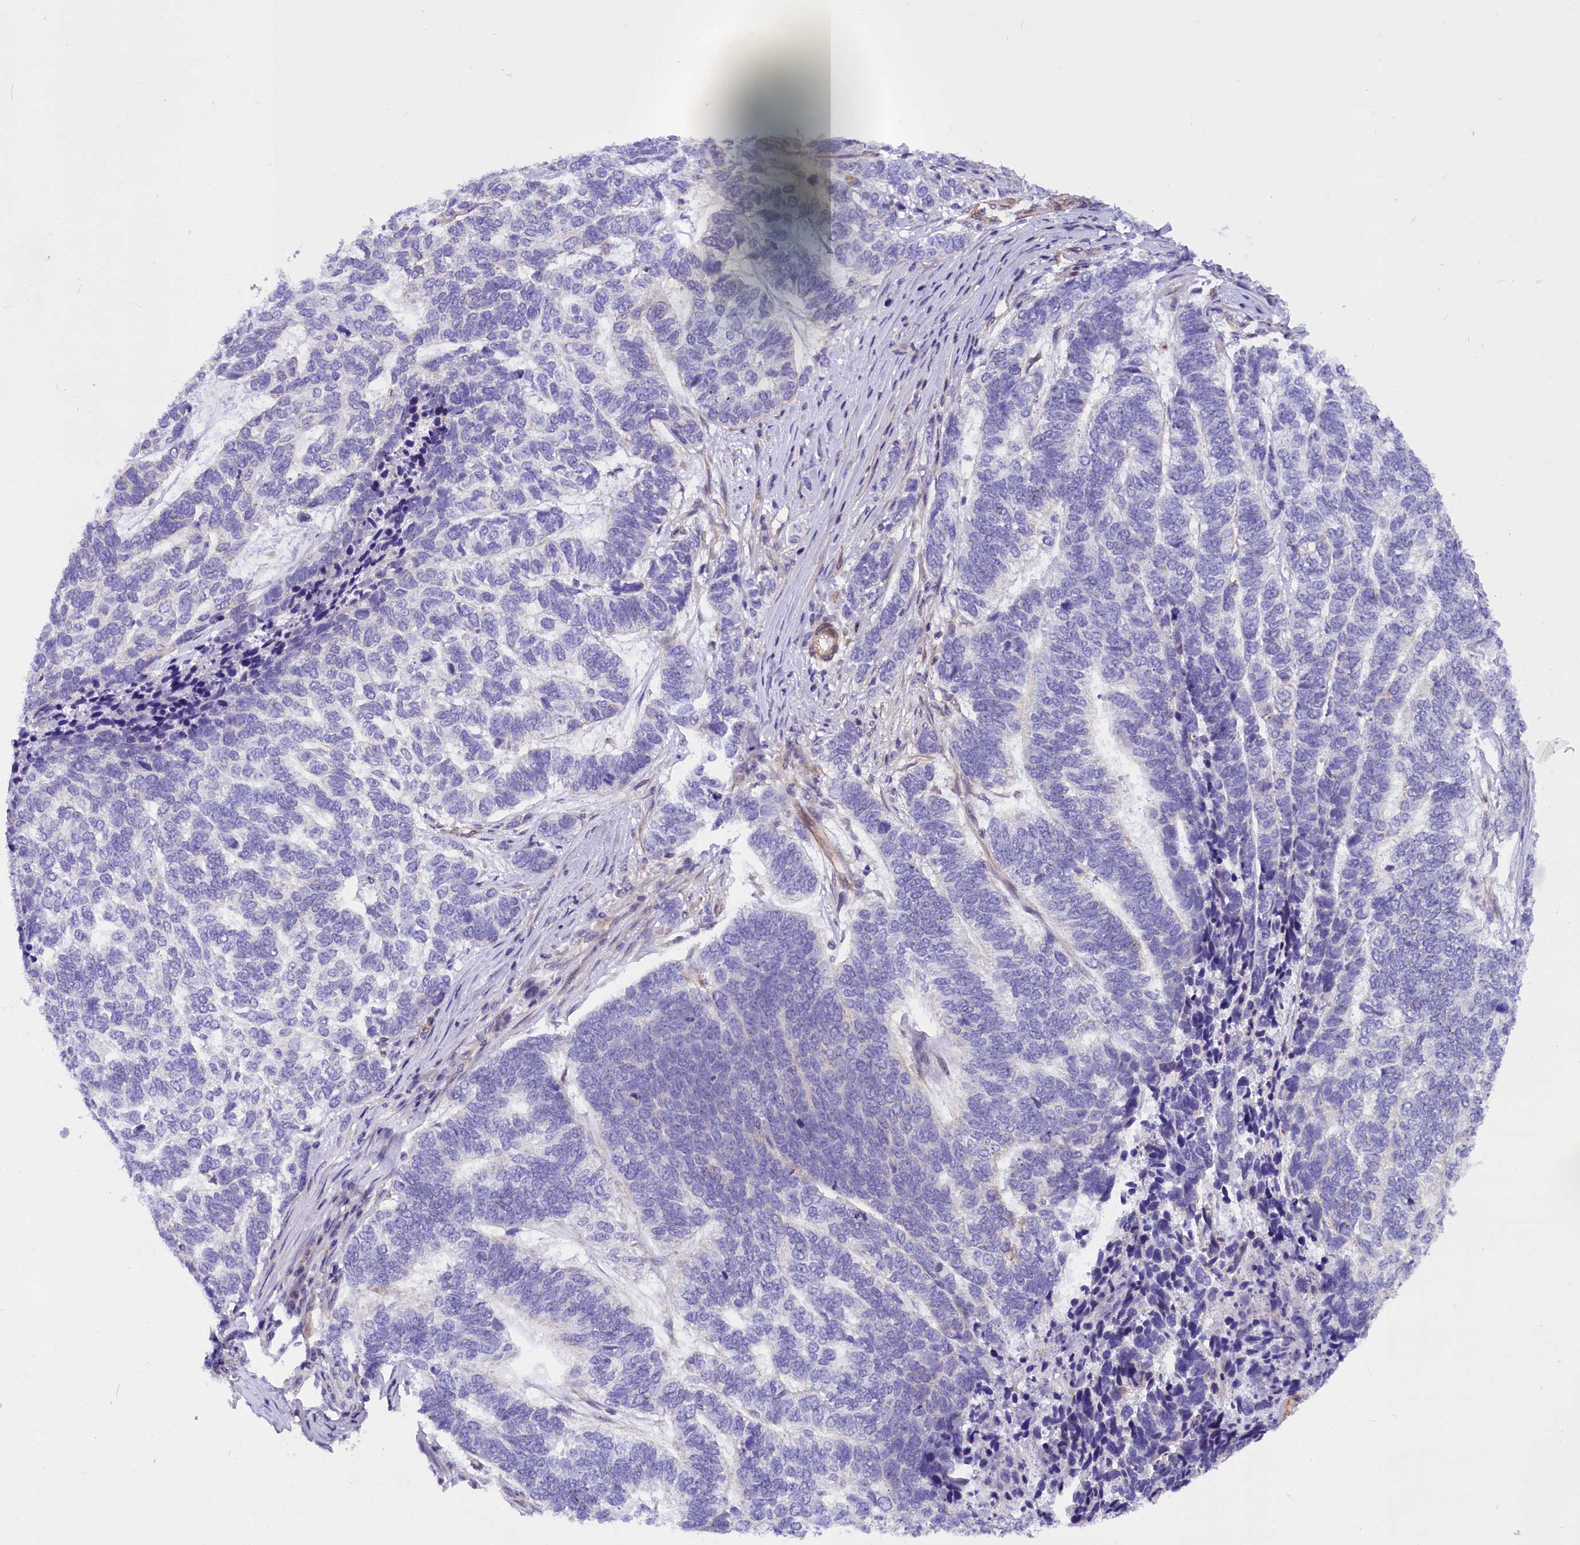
{"staining": {"intensity": "negative", "quantity": "none", "location": "none"}, "tissue": "skin cancer", "cell_type": "Tumor cells", "image_type": "cancer", "snomed": [{"axis": "morphology", "description": "Basal cell carcinoma"}, {"axis": "topography", "description": "Skin"}], "caption": "IHC image of neoplastic tissue: human skin cancer stained with DAB (3,3'-diaminobenzidine) shows no significant protein staining in tumor cells.", "gene": "MED20", "patient": {"sex": "female", "age": 65}}